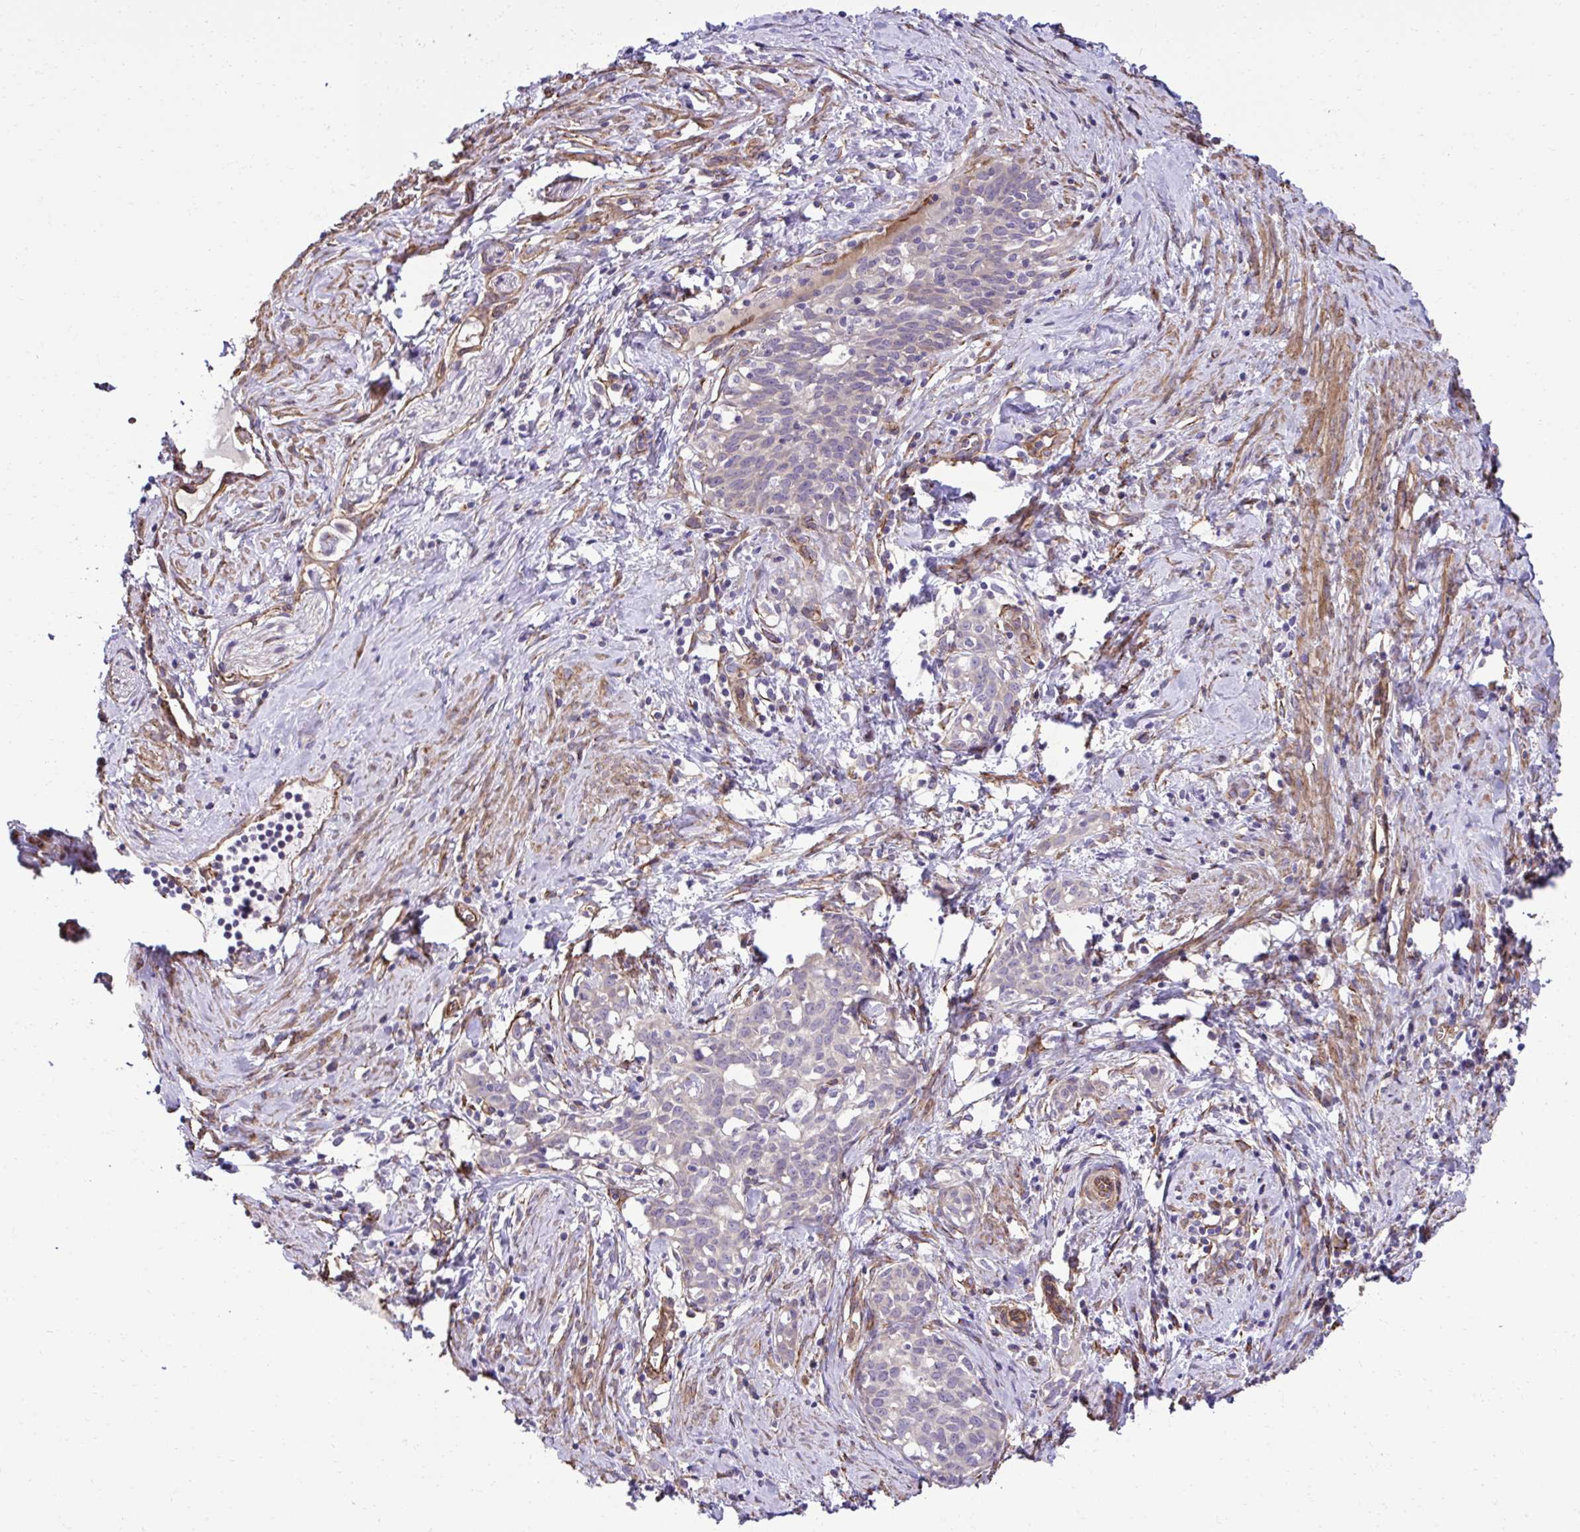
{"staining": {"intensity": "negative", "quantity": "none", "location": "none"}, "tissue": "cervical cancer", "cell_type": "Tumor cells", "image_type": "cancer", "snomed": [{"axis": "morphology", "description": "Squamous cell carcinoma, NOS"}, {"axis": "topography", "description": "Cervix"}], "caption": "An immunohistochemistry image of cervical cancer (squamous cell carcinoma) is shown. There is no staining in tumor cells of cervical cancer (squamous cell carcinoma).", "gene": "TRIM52", "patient": {"sex": "female", "age": 52}}